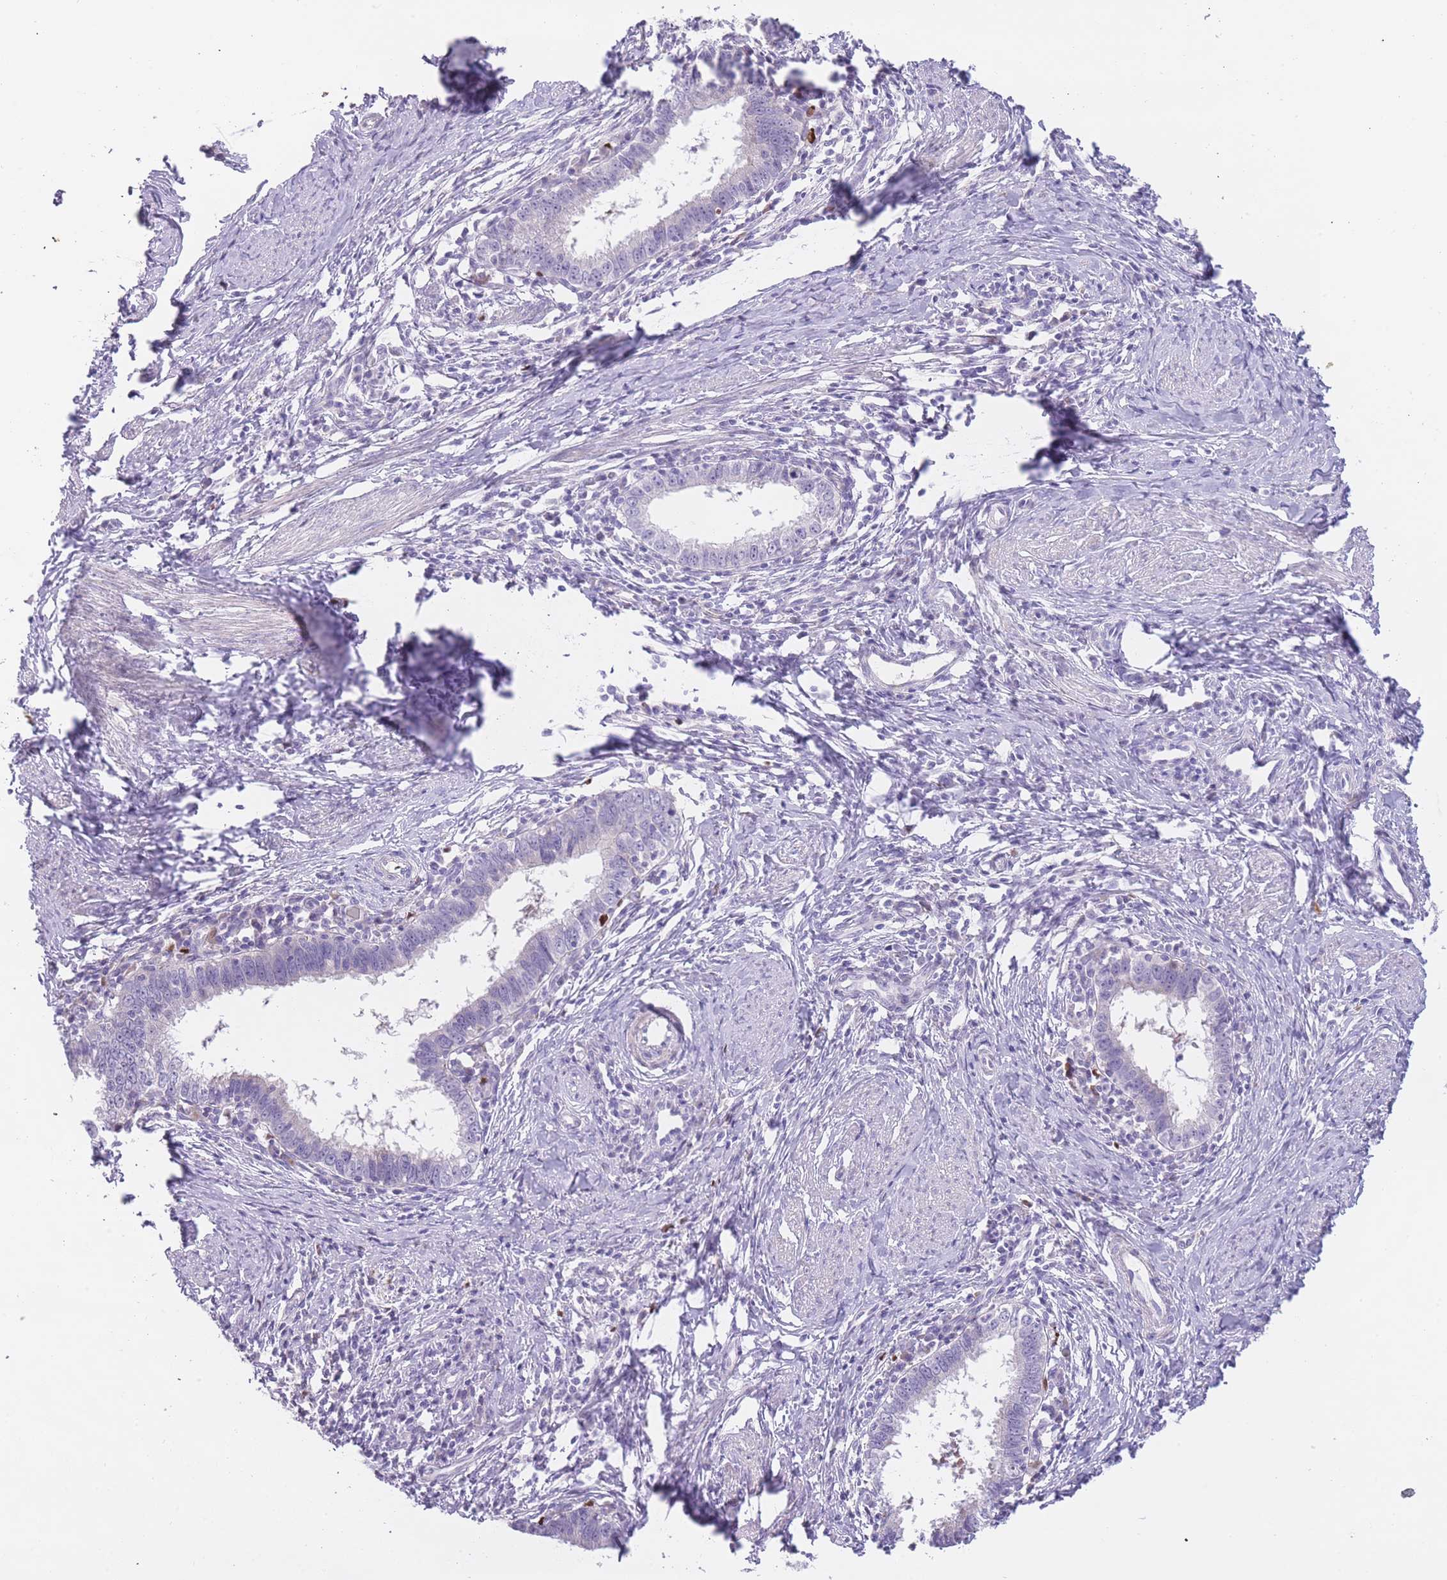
{"staining": {"intensity": "negative", "quantity": "none", "location": "none"}, "tissue": "cervical cancer", "cell_type": "Tumor cells", "image_type": "cancer", "snomed": [{"axis": "morphology", "description": "Adenocarcinoma, NOS"}, {"axis": "topography", "description": "Cervix"}], "caption": "Cervical cancer was stained to show a protein in brown. There is no significant positivity in tumor cells.", "gene": "IMPG1", "patient": {"sex": "female", "age": 36}}